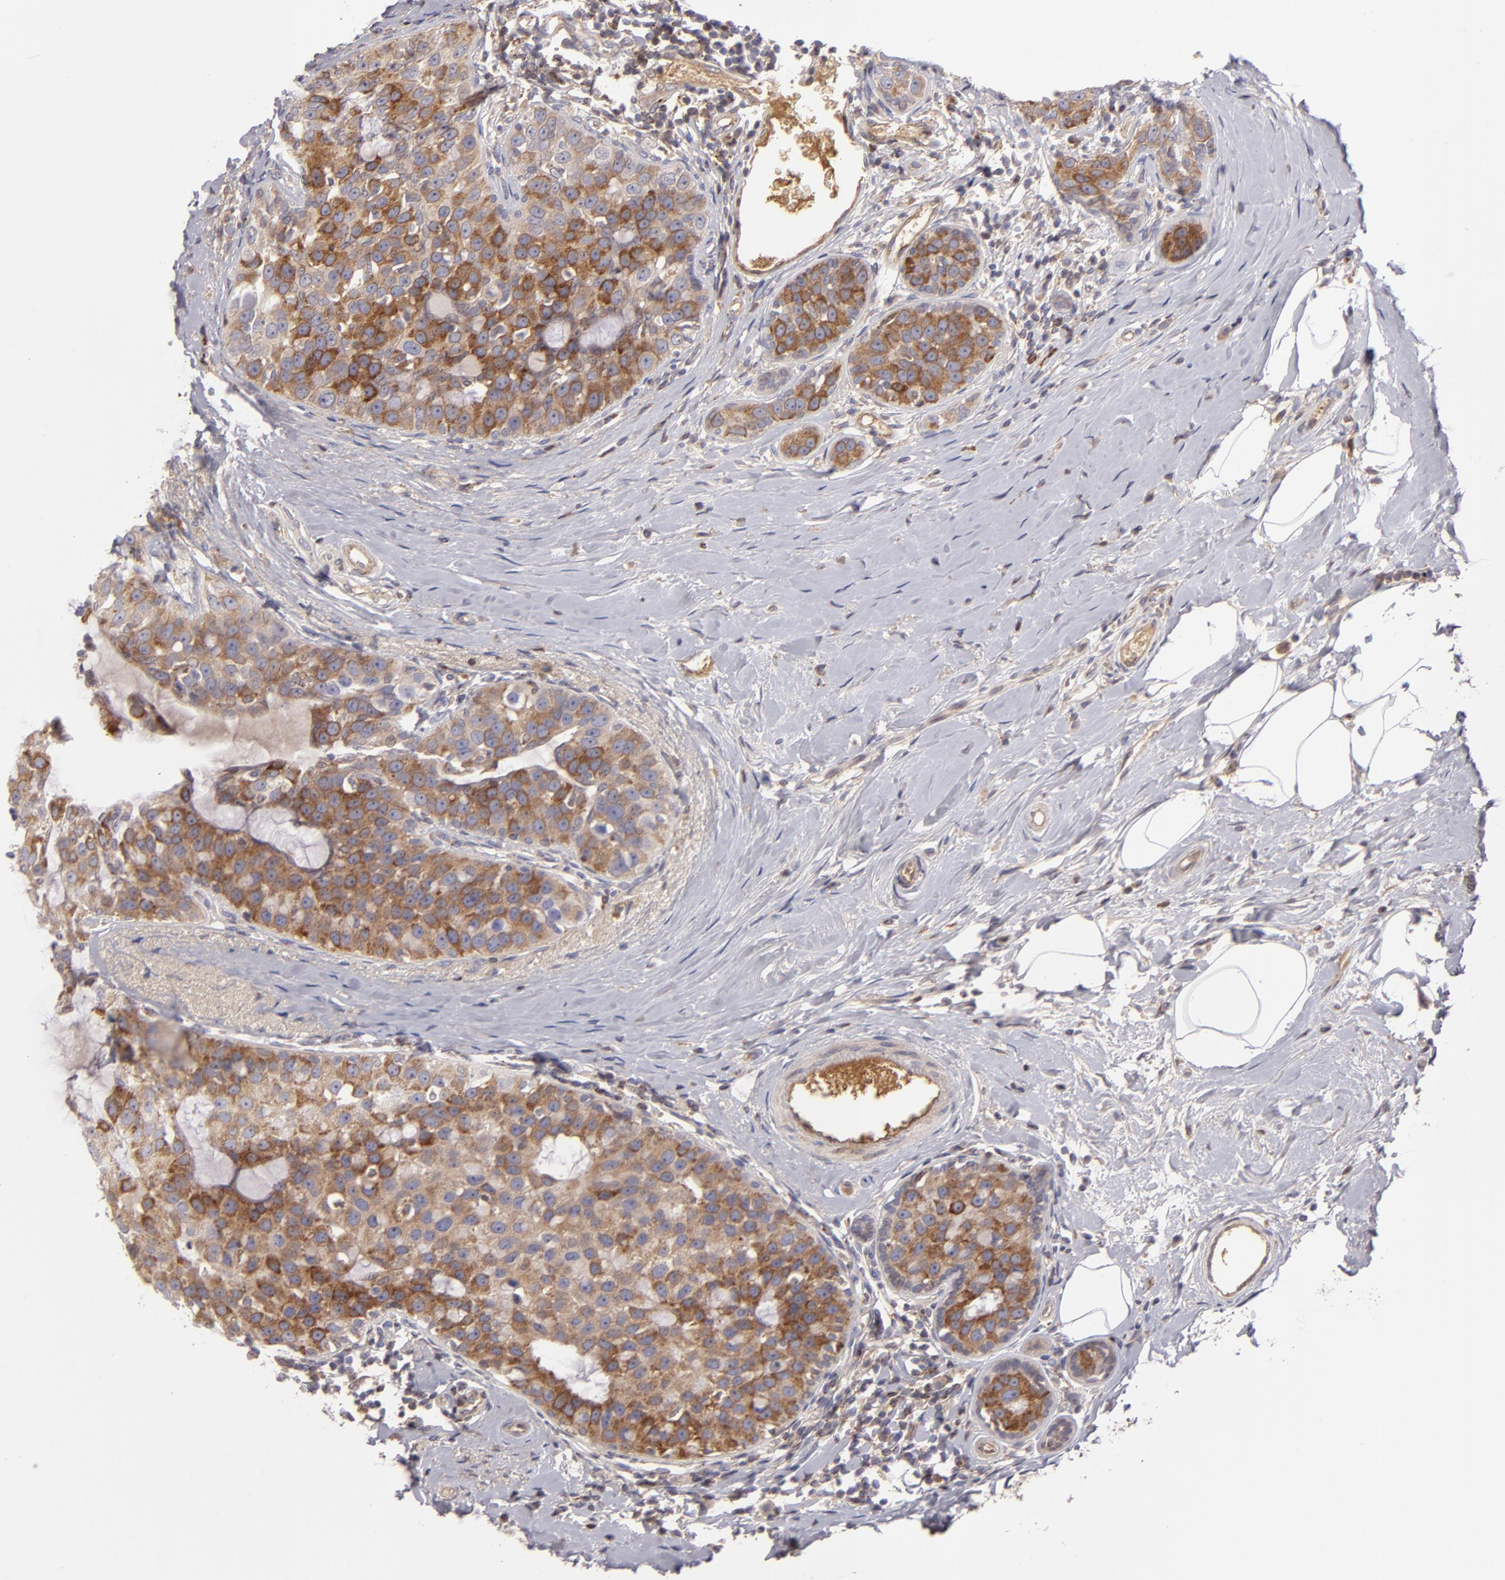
{"staining": {"intensity": "moderate", "quantity": ">75%", "location": "cytoplasmic/membranous"}, "tissue": "breast cancer", "cell_type": "Tumor cells", "image_type": "cancer", "snomed": [{"axis": "morphology", "description": "Normal tissue, NOS"}, {"axis": "morphology", "description": "Duct carcinoma"}, {"axis": "topography", "description": "Breast"}], "caption": "Tumor cells exhibit medium levels of moderate cytoplasmic/membranous positivity in about >75% of cells in invasive ductal carcinoma (breast).", "gene": "CFB", "patient": {"sex": "female", "age": 50}}